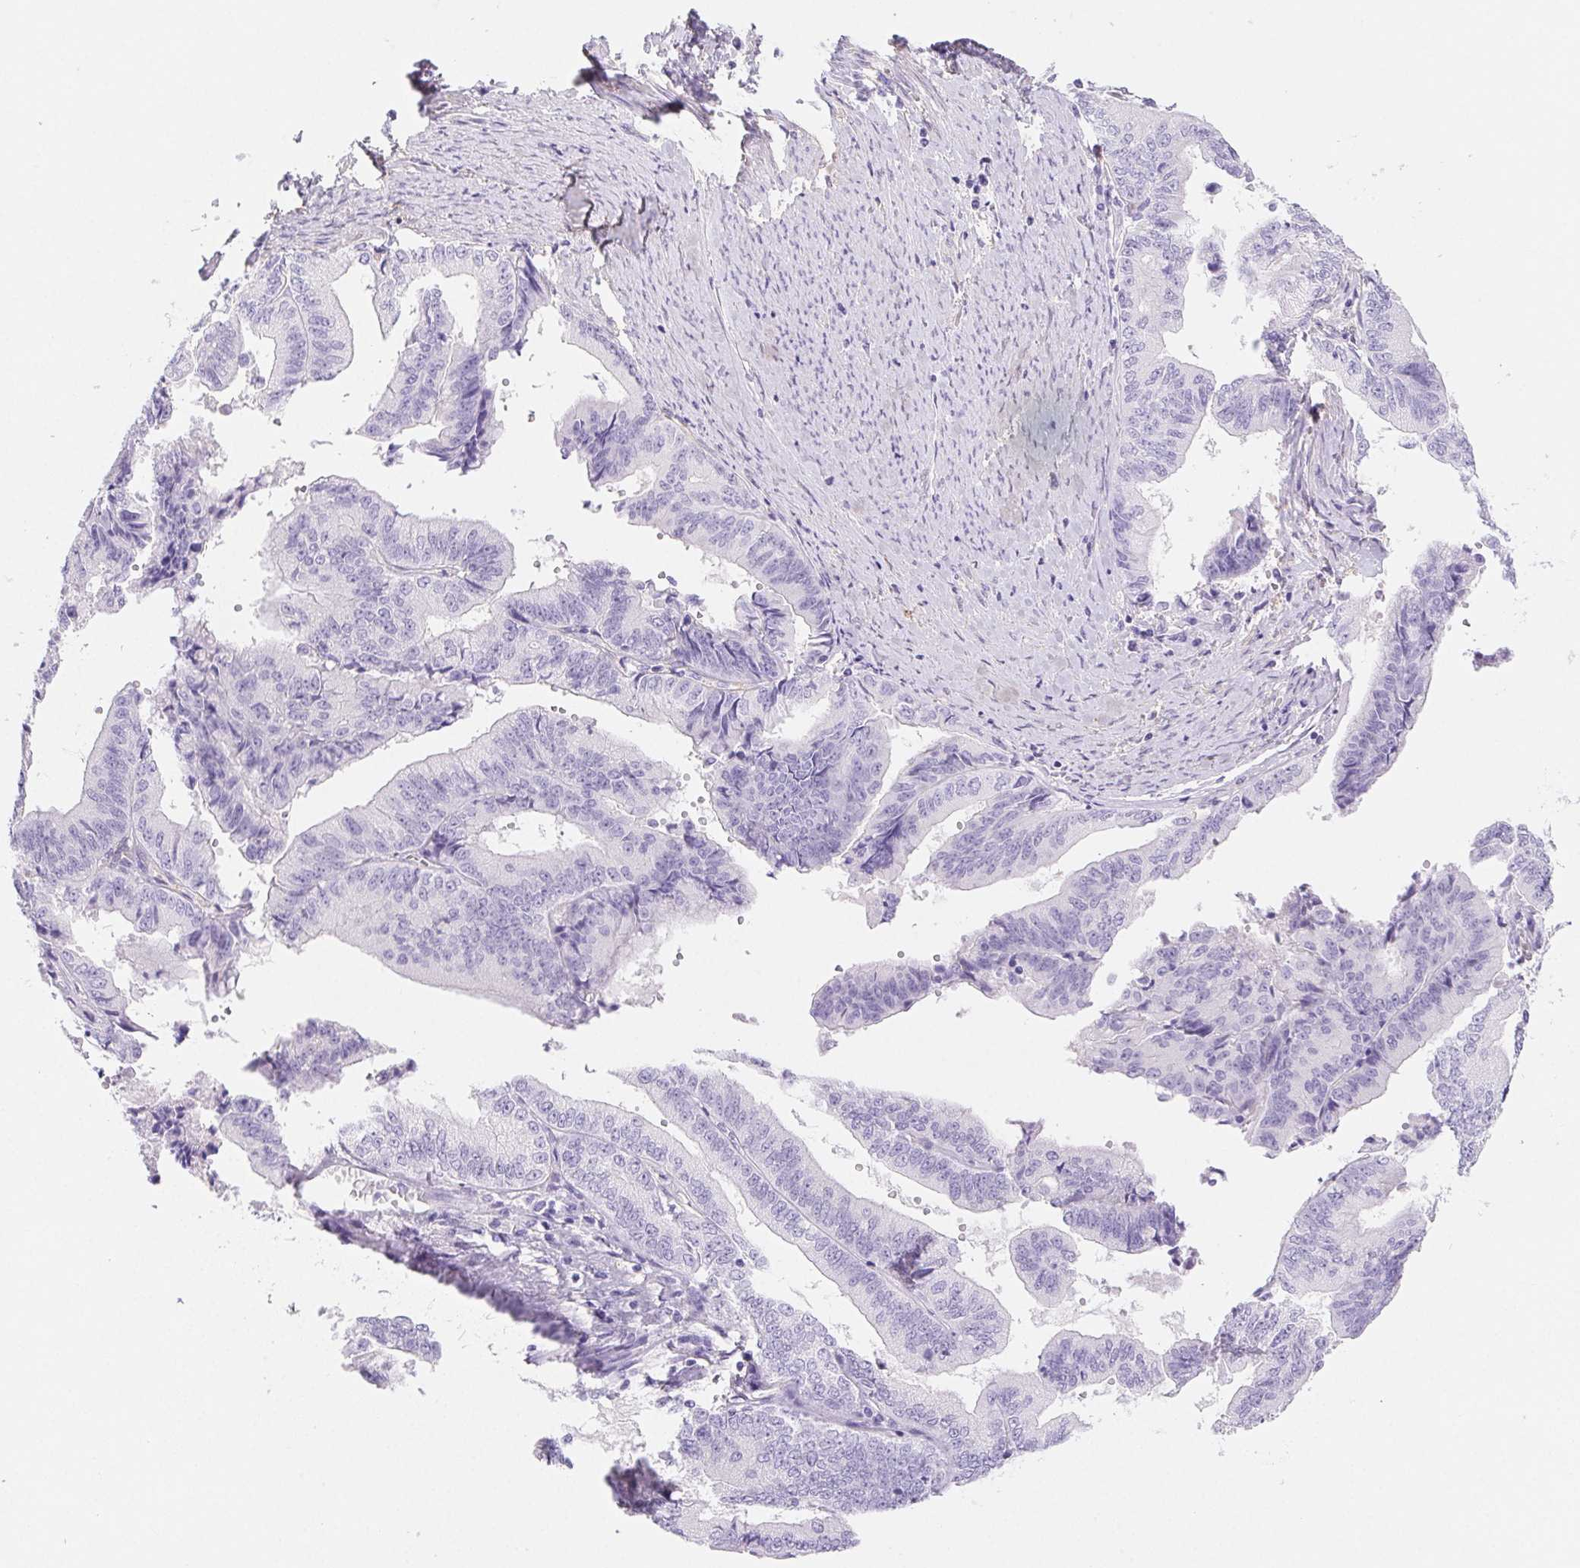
{"staining": {"intensity": "negative", "quantity": "none", "location": "none"}, "tissue": "endometrial cancer", "cell_type": "Tumor cells", "image_type": "cancer", "snomed": [{"axis": "morphology", "description": "Adenocarcinoma, NOS"}, {"axis": "topography", "description": "Endometrium"}], "caption": "Tumor cells are negative for protein expression in human endometrial cancer. (Stains: DAB (3,3'-diaminobenzidine) IHC with hematoxylin counter stain, Microscopy: brightfield microscopy at high magnification).", "gene": "PNLIP", "patient": {"sex": "female", "age": 65}}